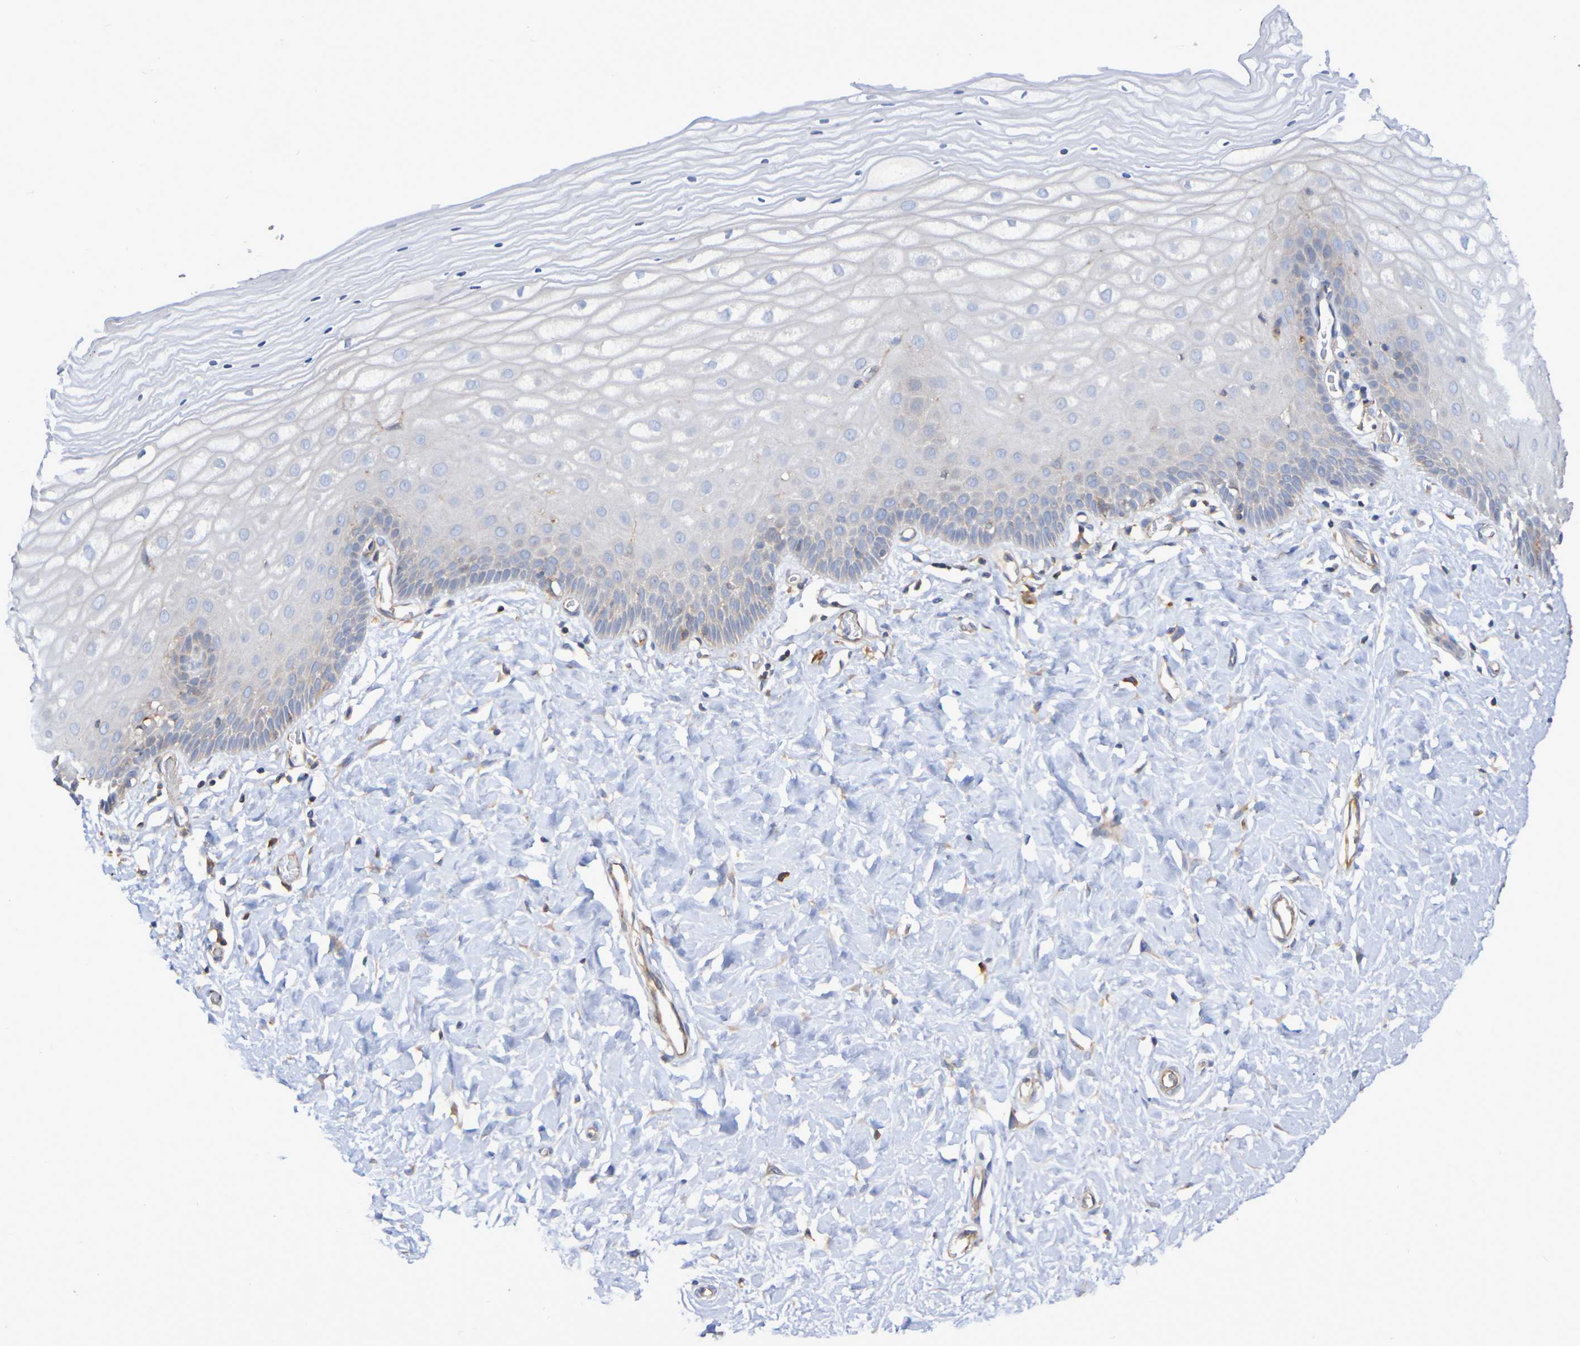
{"staining": {"intensity": "moderate", "quantity": "25%-75%", "location": "cytoplasmic/membranous"}, "tissue": "cervix", "cell_type": "Glandular cells", "image_type": "normal", "snomed": [{"axis": "morphology", "description": "Normal tissue, NOS"}, {"axis": "topography", "description": "Cervix"}], "caption": "An image of human cervix stained for a protein shows moderate cytoplasmic/membranous brown staining in glandular cells. (IHC, brightfield microscopy, high magnification).", "gene": "SYNJ1", "patient": {"sex": "female", "age": 55}}